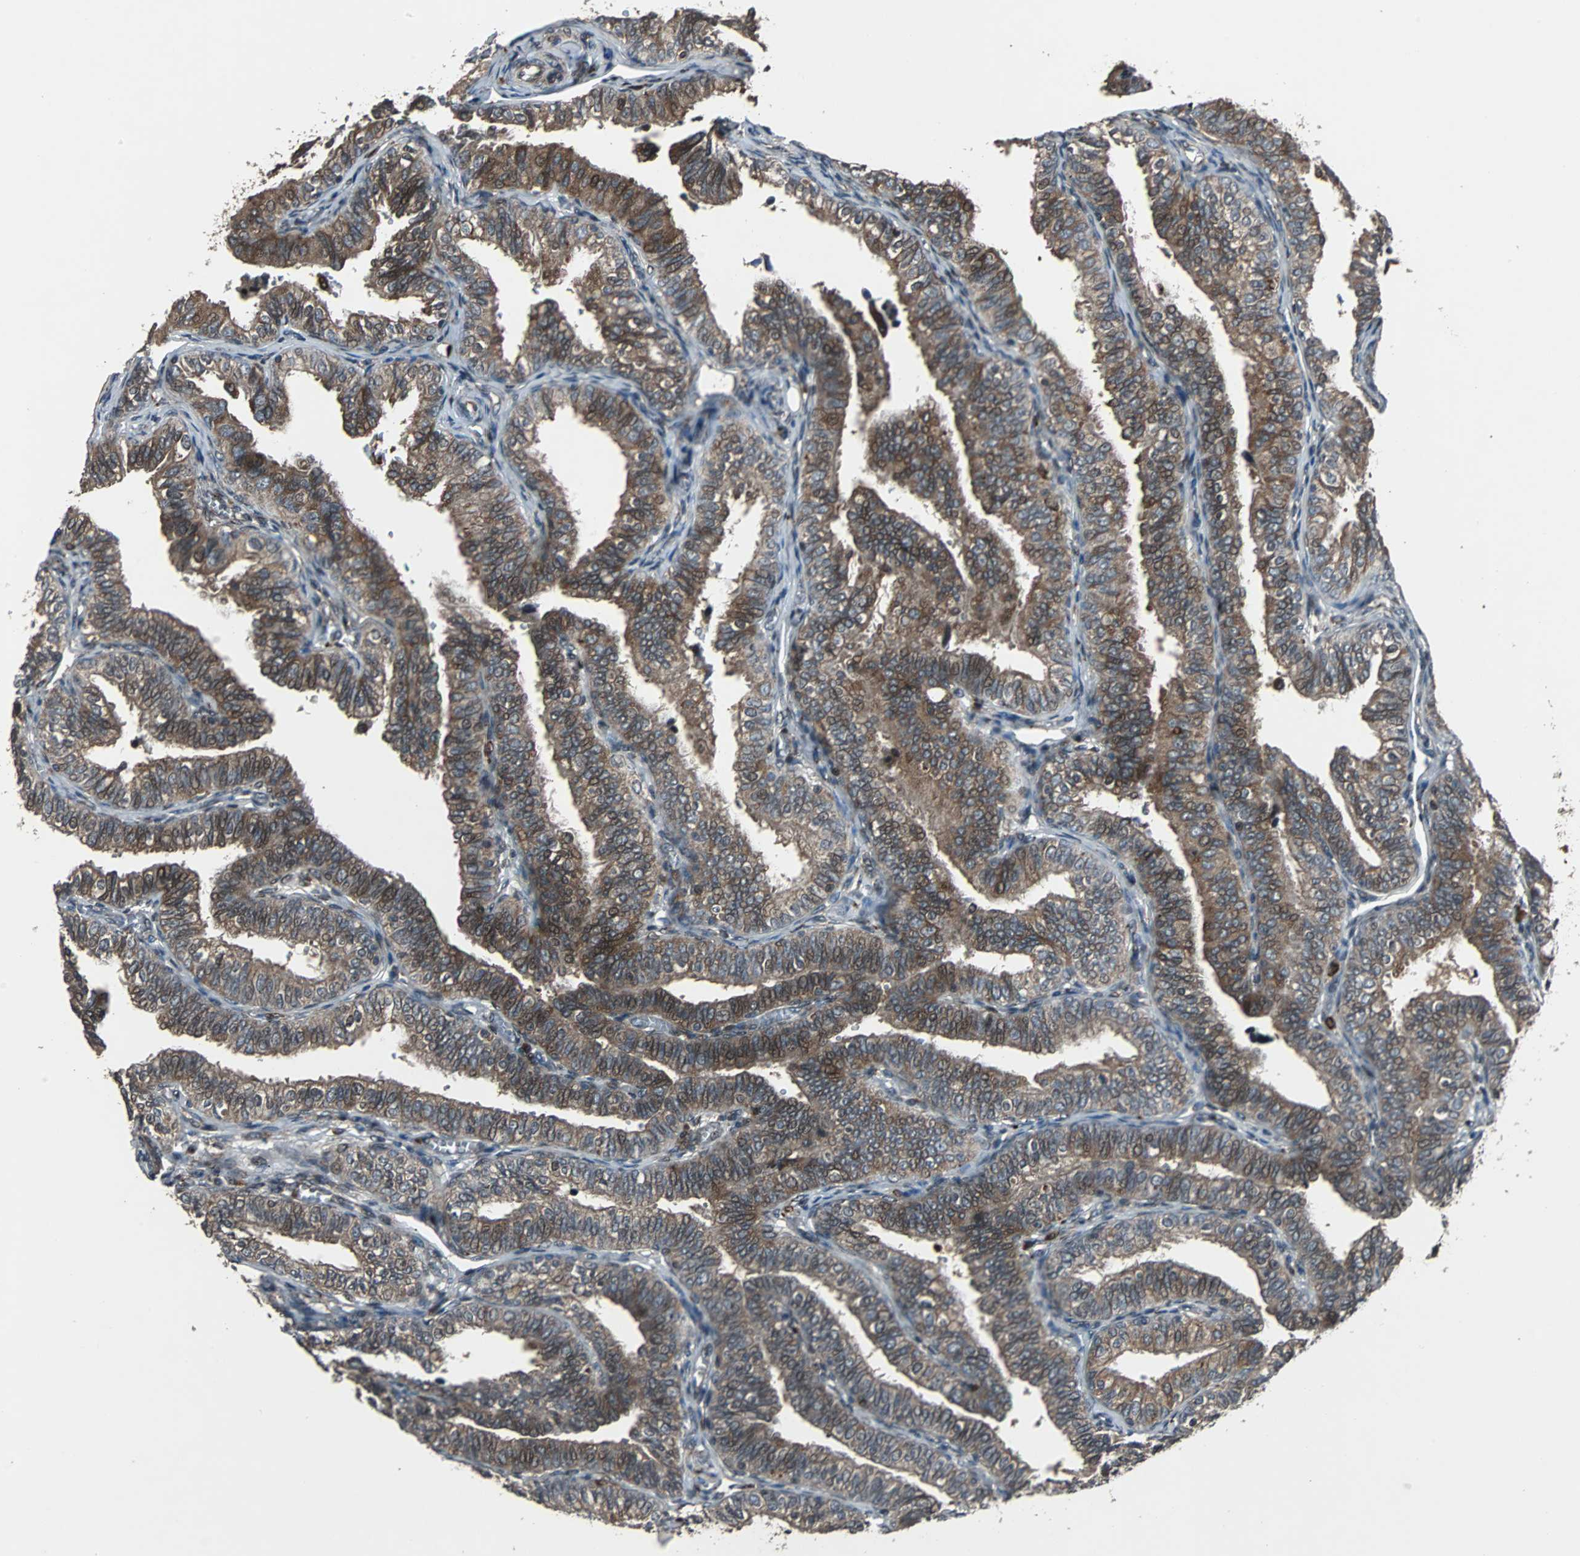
{"staining": {"intensity": "moderate", "quantity": ">75%", "location": "cytoplasmic/membranous"}, "tissue": "fallopian tube", "cell_type": "Glandular cells", "image_type": "normal", "snomed": [{"axis": "morphology", "description": "Normal tissue, NOS"}, {"axis": "topography", "description": "Fallopian tube"}], "caption": "DAB (3,3'-diaminobenzidine) immunohistochemical staining of normal fallopian tube displays moderate cytoplasmic/membranous protein expression in about >75% of glandular cells.", "gene": "RAB7A", "patient": {"sex": "female", "age": 46}}